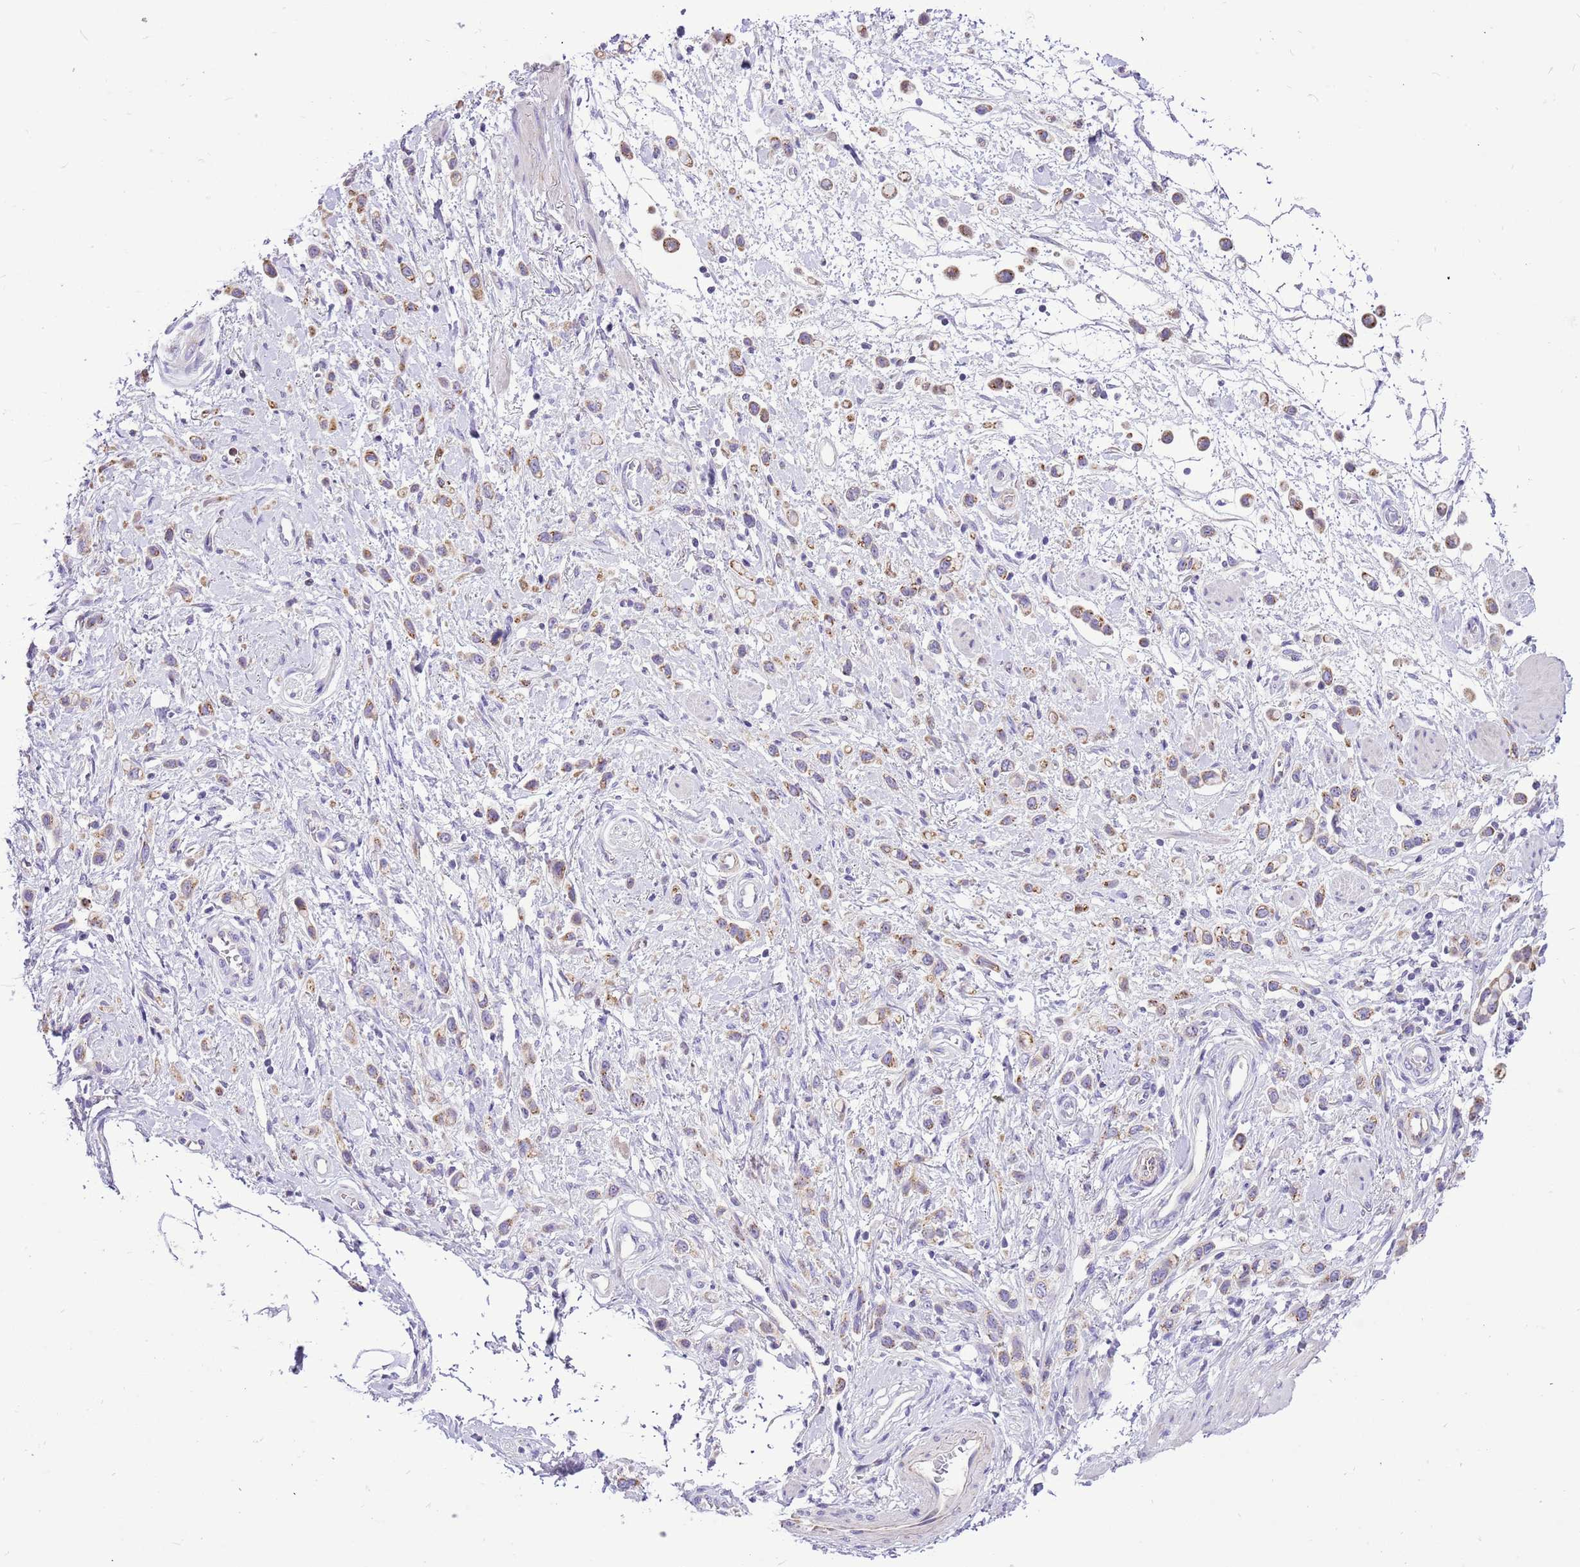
{"staining": {"intensity": "moderate", "quantity": "25%-75%", "location": "cytoplasmic/membranous"}, "tissue": "stomach cancer", "cell_type": "Tumor cells", "image_type": "cancer", "snomed": [{"axis": "morphology", "description": "Adenocarcinoma, NOS"}, {"axis": "topography", "description": "Stomach"}], "caption": "Protein positivity by immunohistochemistry (IHC) displays moderate cytoplasmic/membranous positivity in about 25%-75% of tumor cells in stomach cancer.", "gene": "COX17", "patient": {"sex": "female", "age": 65}}